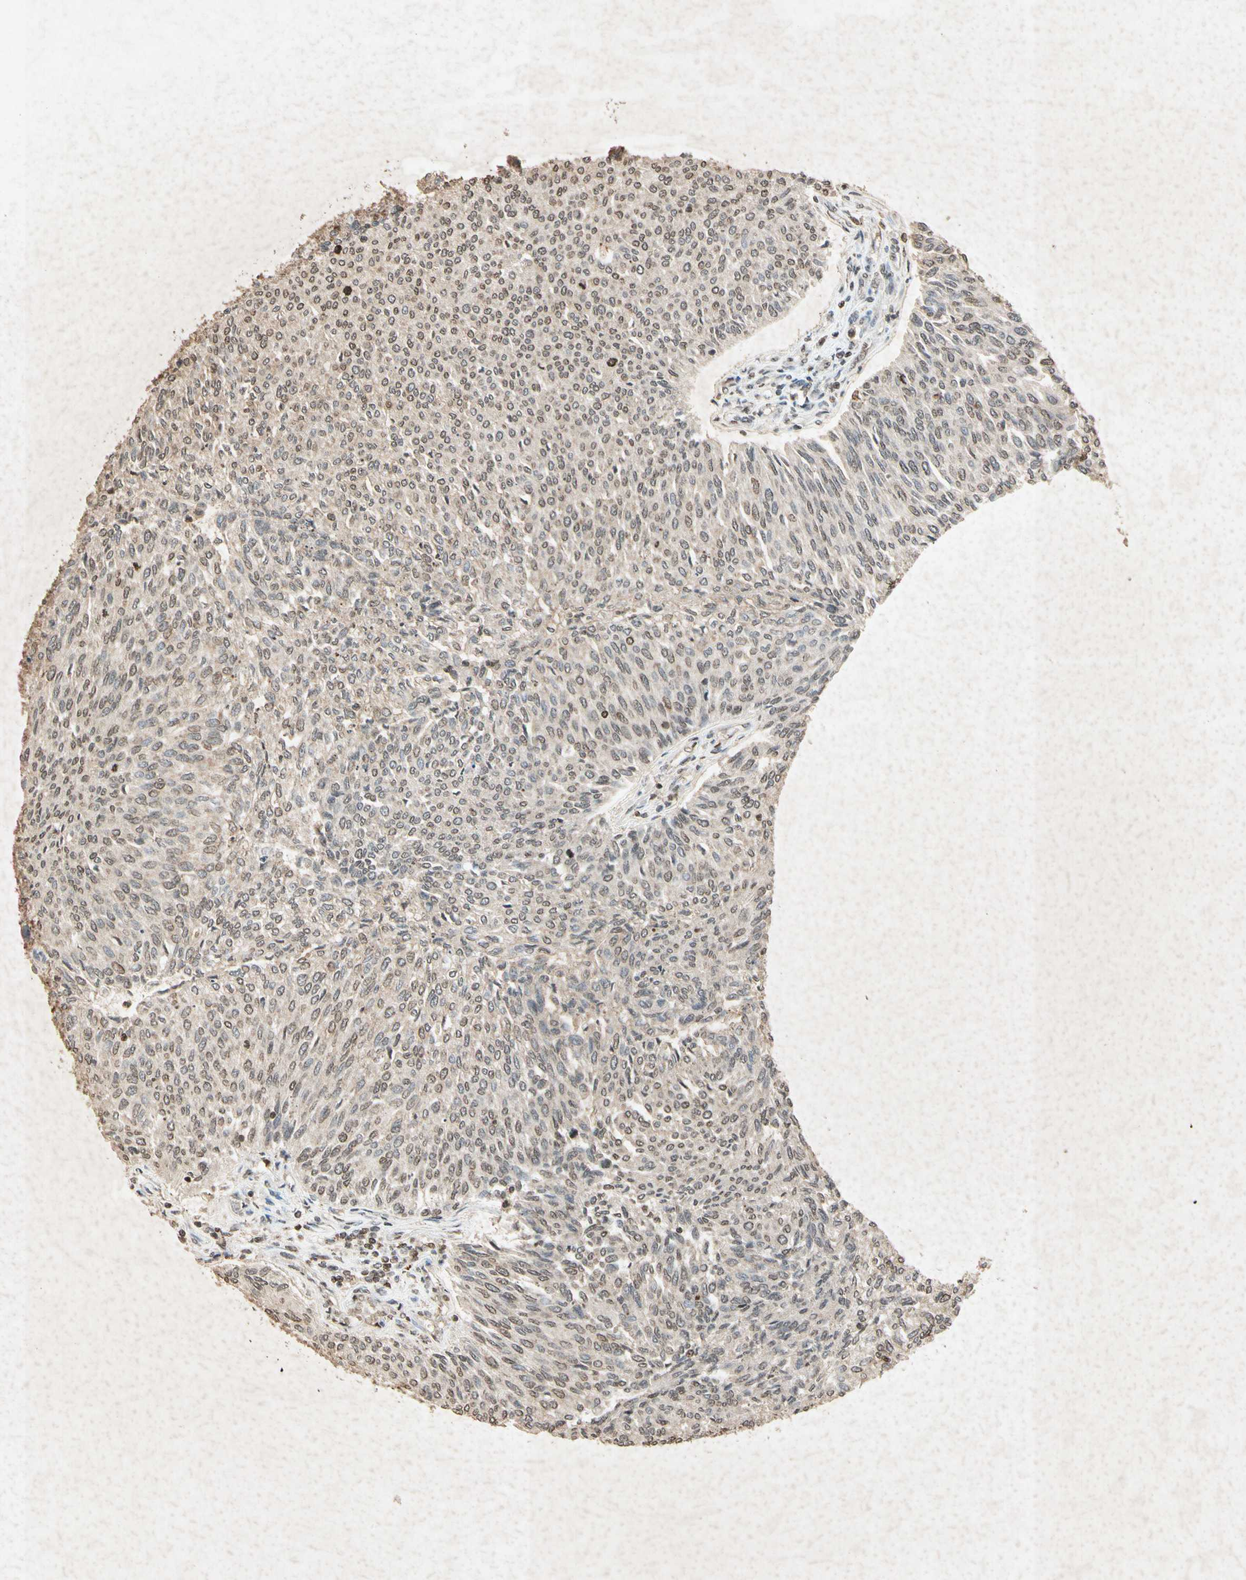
{"staining": {"intensity": "weak", "quantity": "25%-75%", "location": "cytoplasmic/membranous,nuclear"}, "tissue": "urothelial cancer", "cell_type": "Tumor cells", "image_type": "cancer", "snomed": [{"axis": "morphology", "description": "Urothelial carcinoma, Low grade"}, {"axis": "topography", "description": "Urinary bladder"}], "caption": "Low-grade urothelial carcinoma was stained to show a protein in brown. There is low levels of weak cytoplasmic/membranous and nuclear expression in about 25%-75% of tumor cells. Nuclei are stained in blue.", "gene": "MSRB1", "patient": {"sex": "female", "age": 79}}